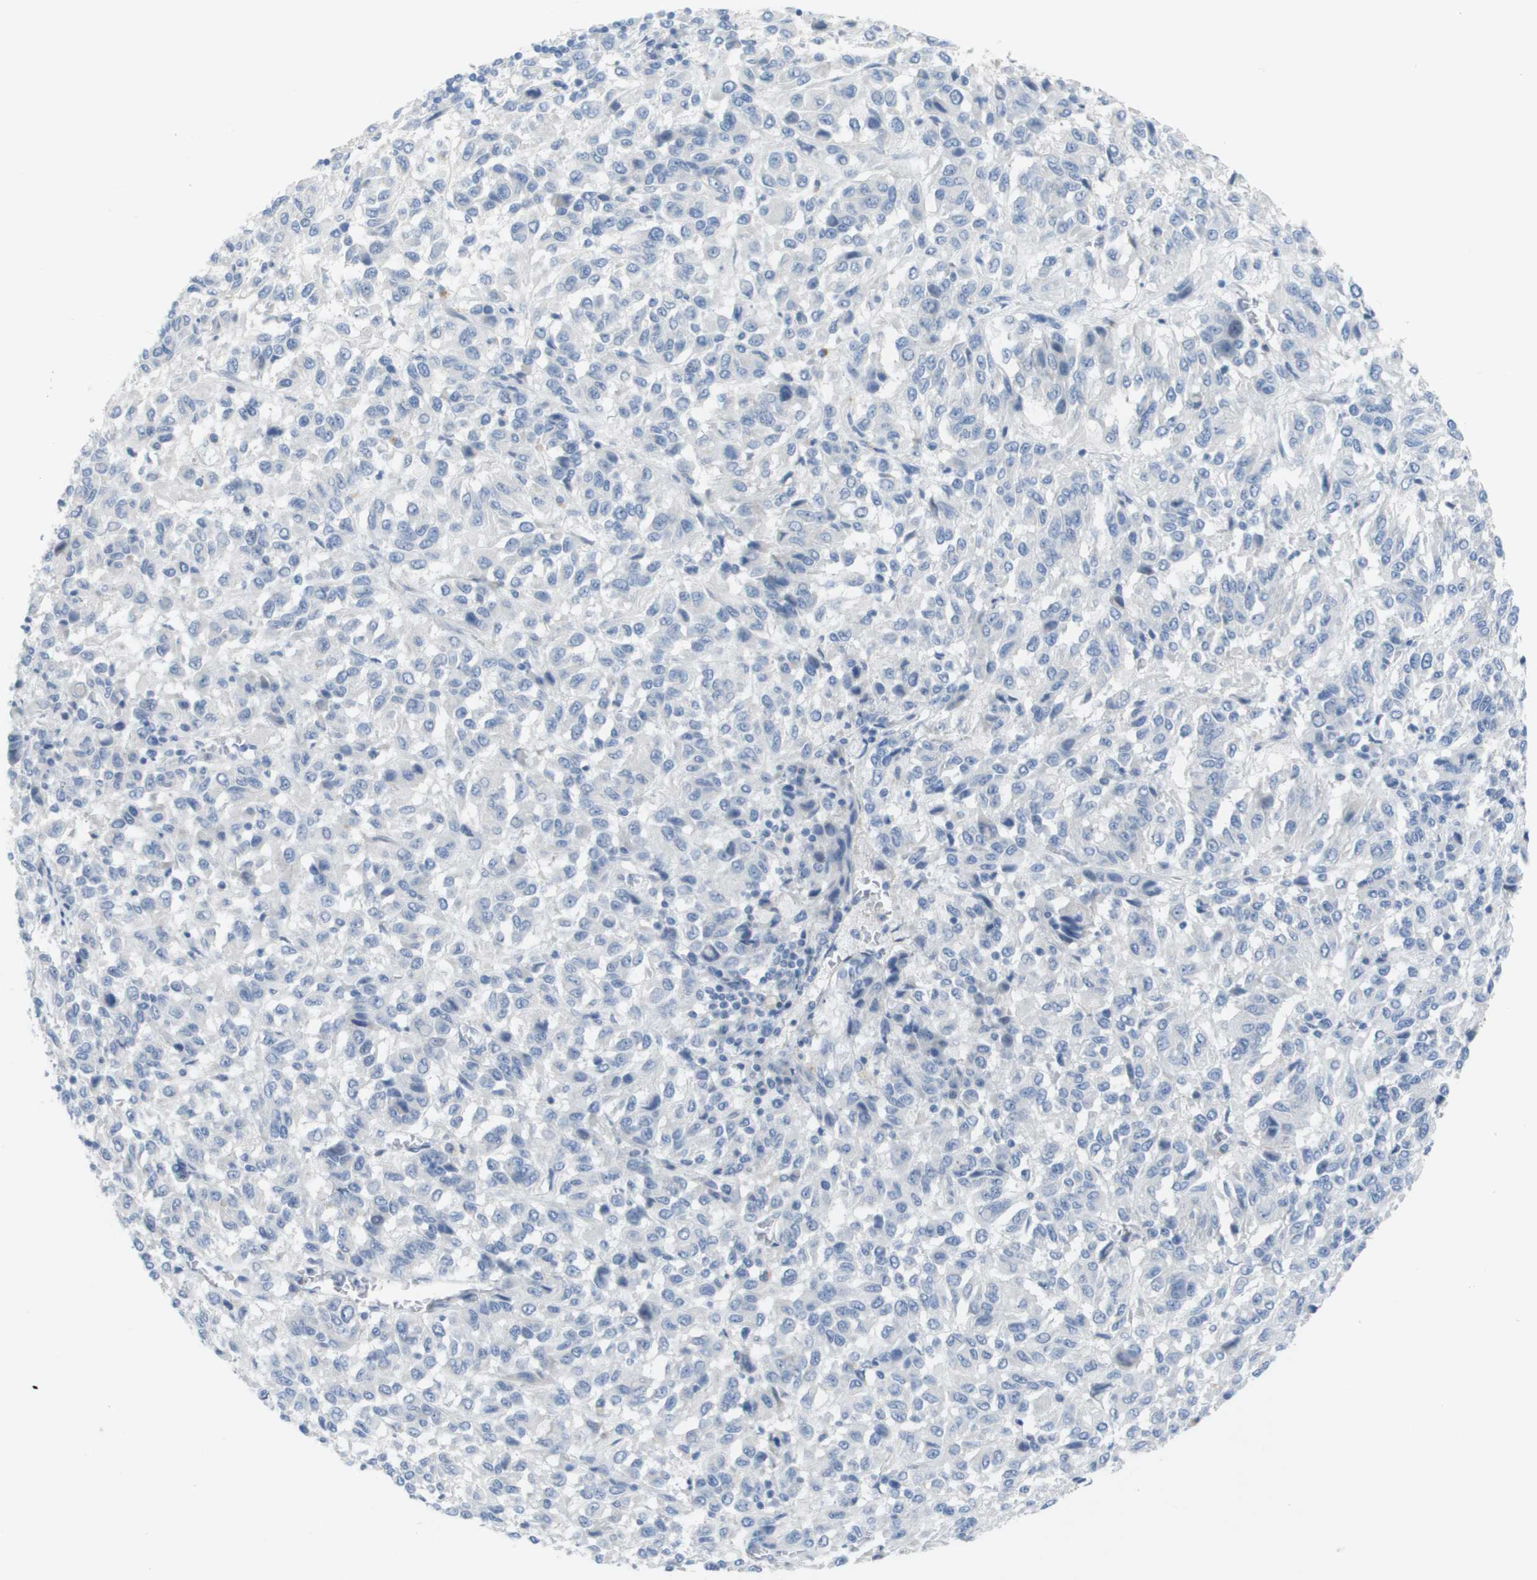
{"staining": {"intensity": "negative", "quantity": "none", "location": "none"}, "tissue": "melanoma", "cell_type": "Tumor cells", "image_type": "cancer", "snomed": [{"axis": "morphology", "description": "Malignant melanoma, Metastatic site"}, {"axis": "topography", "description": "Lung"}], "caption": "Tumor cells show no significant protein expression in melanoma.", "gene": "PDE4A", "patient": {"sex": "male", "age": 64}}